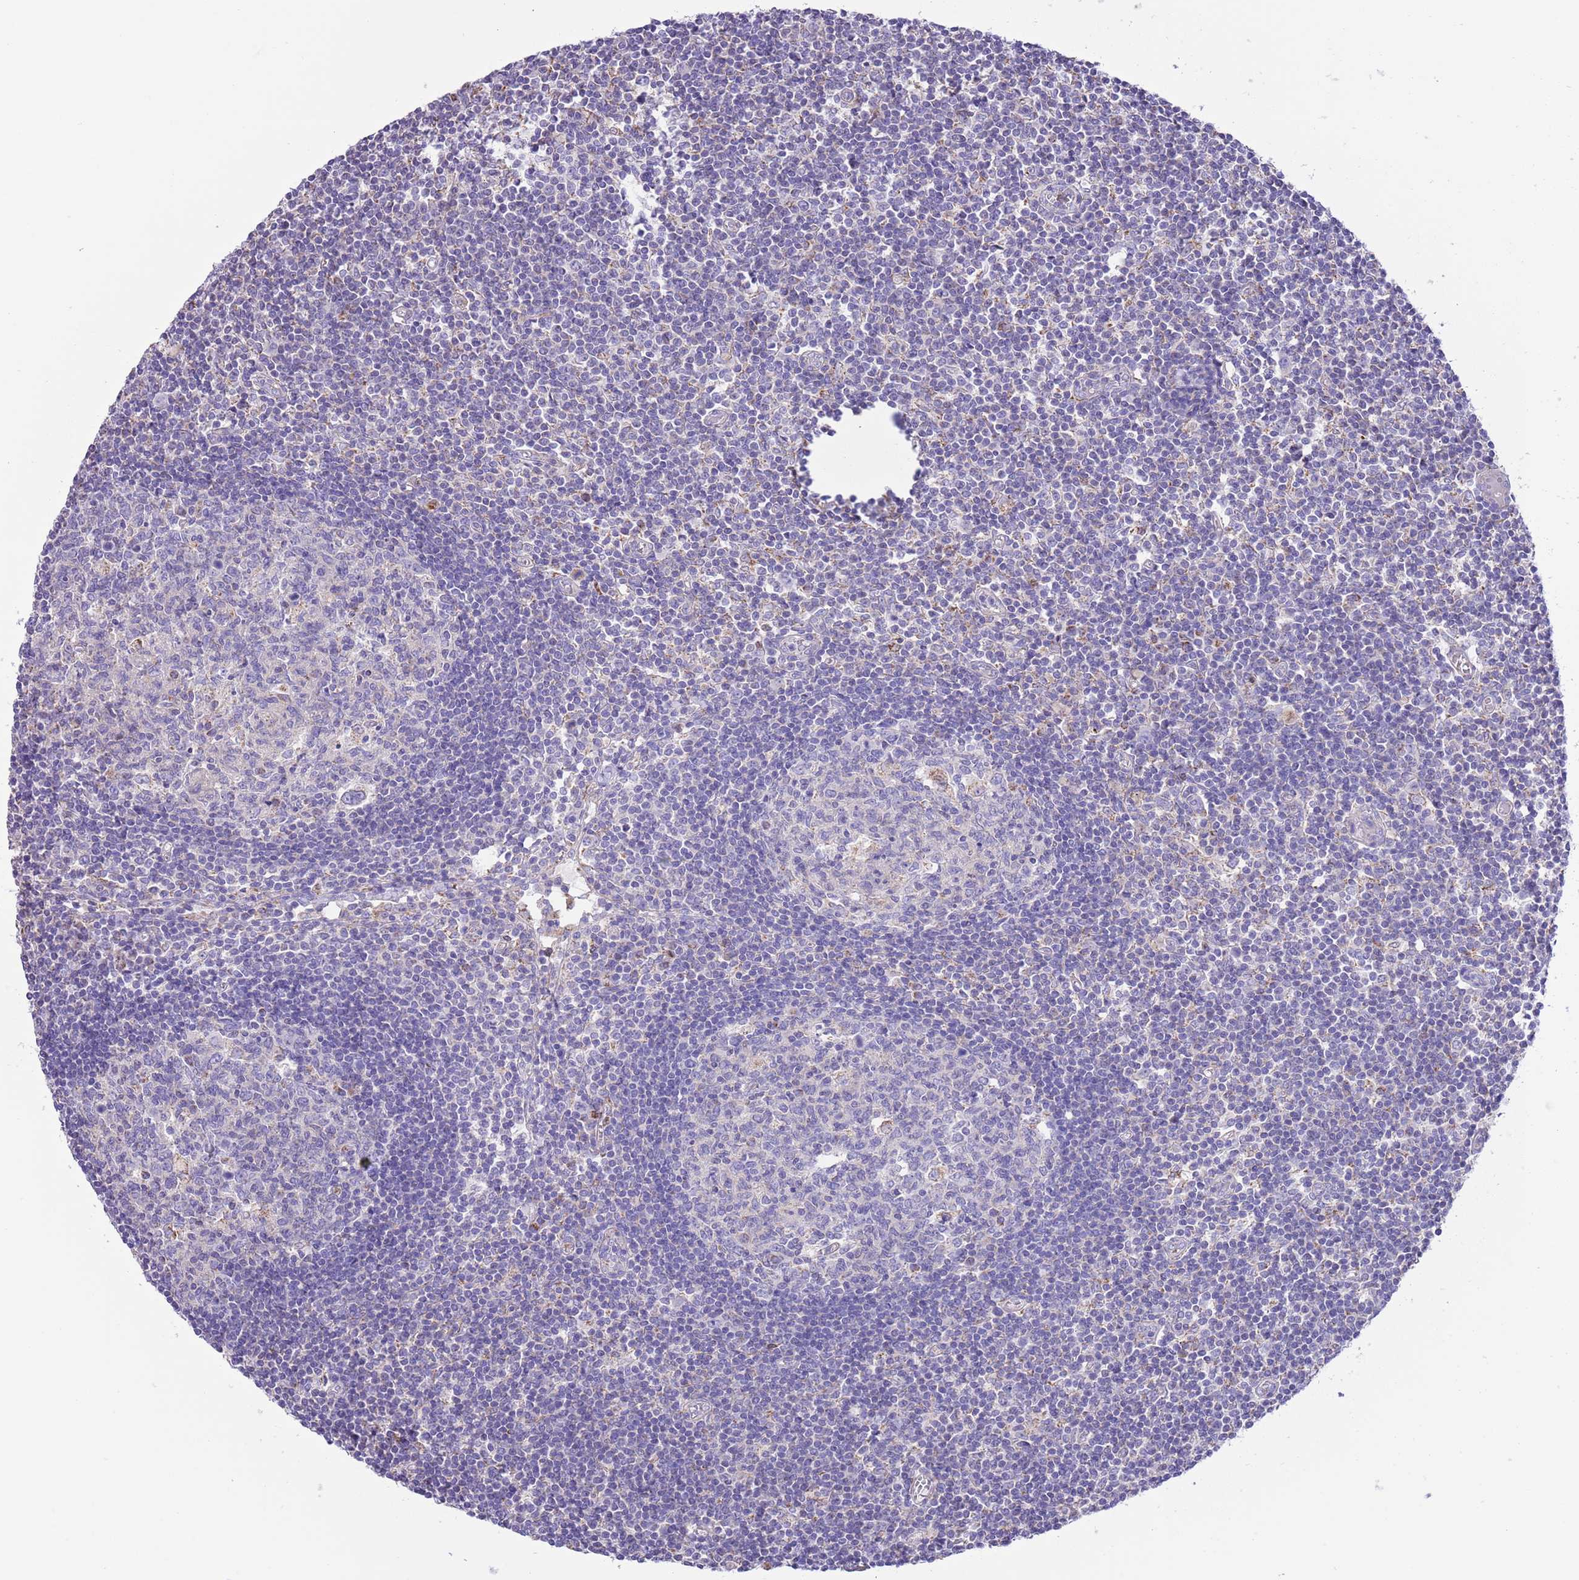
{"staining": {"intensity": "moderate", "quantity": "<25%", "location": "cytoplasmic/membranous"}, "tissue": "lymph node", "cell_type": "Germinal center cells", "image_type": "normal", "snomed": [{"axis": "morphology", "description": "Normal tissue, NOS"}, {"axis": "topography", "description": "Lymph node"}], "caption": "Normal lymph node displays moderate cytoplasmic/membranous staining in approximately <25% of germinal center cells.", "gene": "SS18L2", "patient": {"sex": "female", "age": 55}}